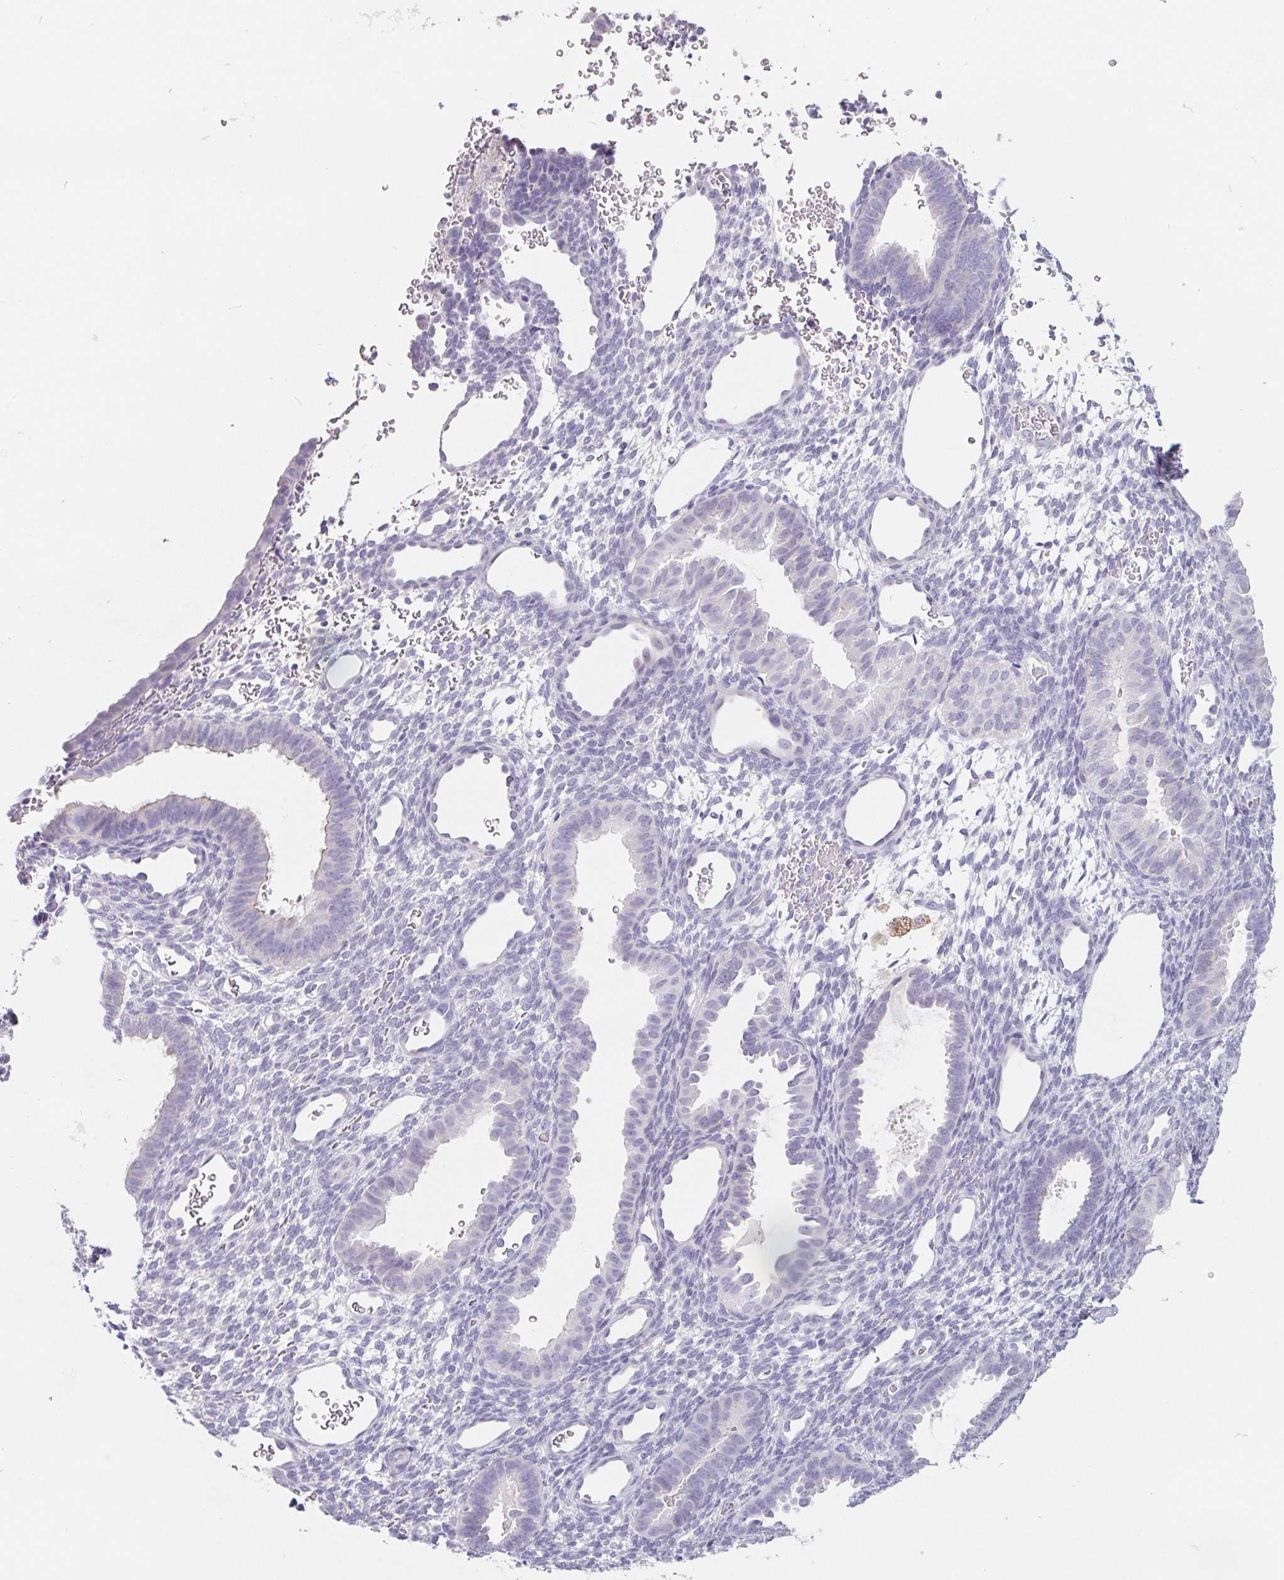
{"staining": {"intensity": "negative", "quantity": "none", "location": "none"}, "tissue": "endometrium", "cell_type": "Cells in endometrial stroma", "image_type": "normal", "snomed": [{"axis": "morphology", "description": "Normal tissue, NOS"}, {"axis": "topography", "description": "Endometrium"}], "caption": "This is an immunohistochemistry (IHC) micrograph of benign human endometrium. There is no positivity in cells in endometrial stroma.", "gene": "FDX1", "patient": {"sex": "female", "age": 34}}